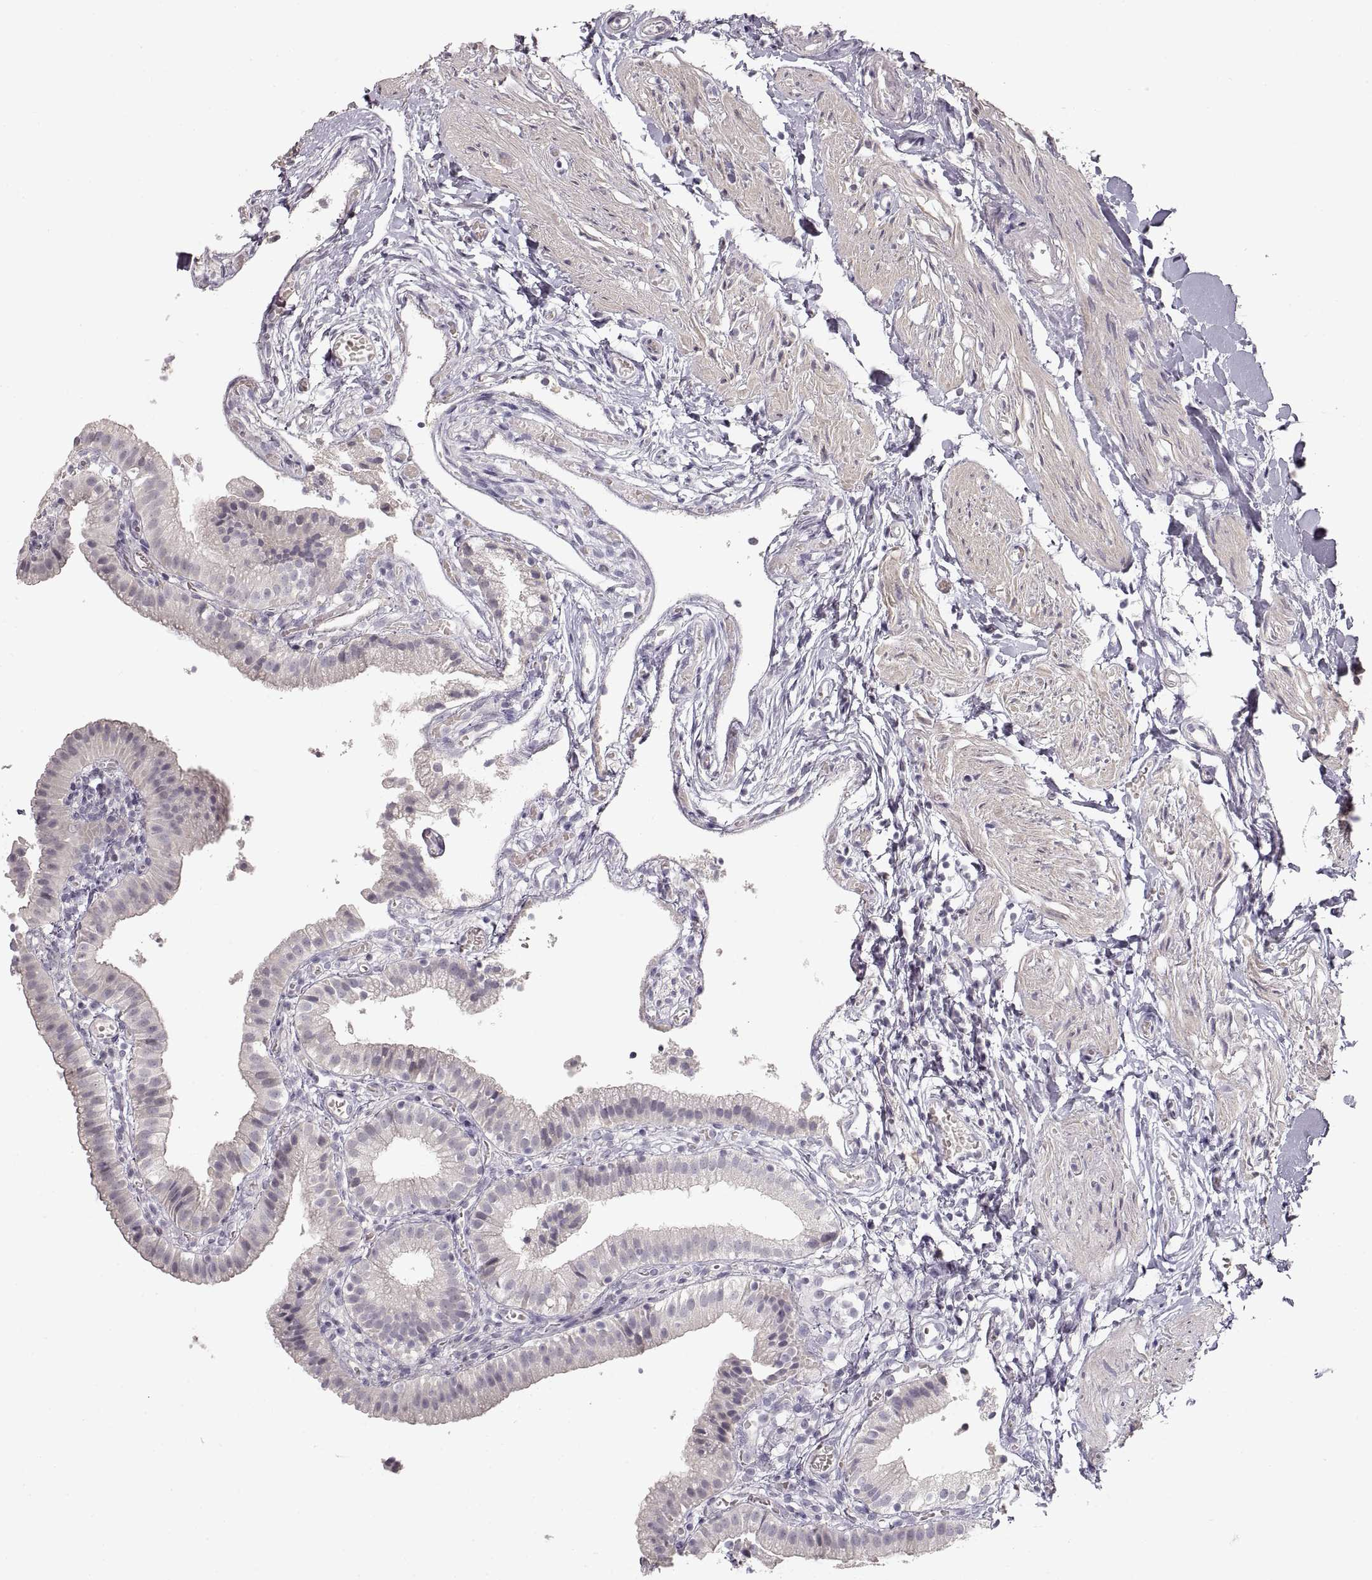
{"staining": {"intensity": "negative", "quantity": "none", "location": "none"}, "tissue": "gallbladder", "cell_type": "Glandular cells", "image_type": "normal", "snomed": [{"axis": "morphology", "description": "Normal tissue, NOS"}, {"axis": "topography", "description": "Gallbladder"}], "caption": "Immunohistochemical staining of unremarkable human gallbladder demonstrates no significant expression in glandular cells. Nuclei are stained in blue.", "gene": "PCSK2", "patient": {"sex": "female", "age": 47}}